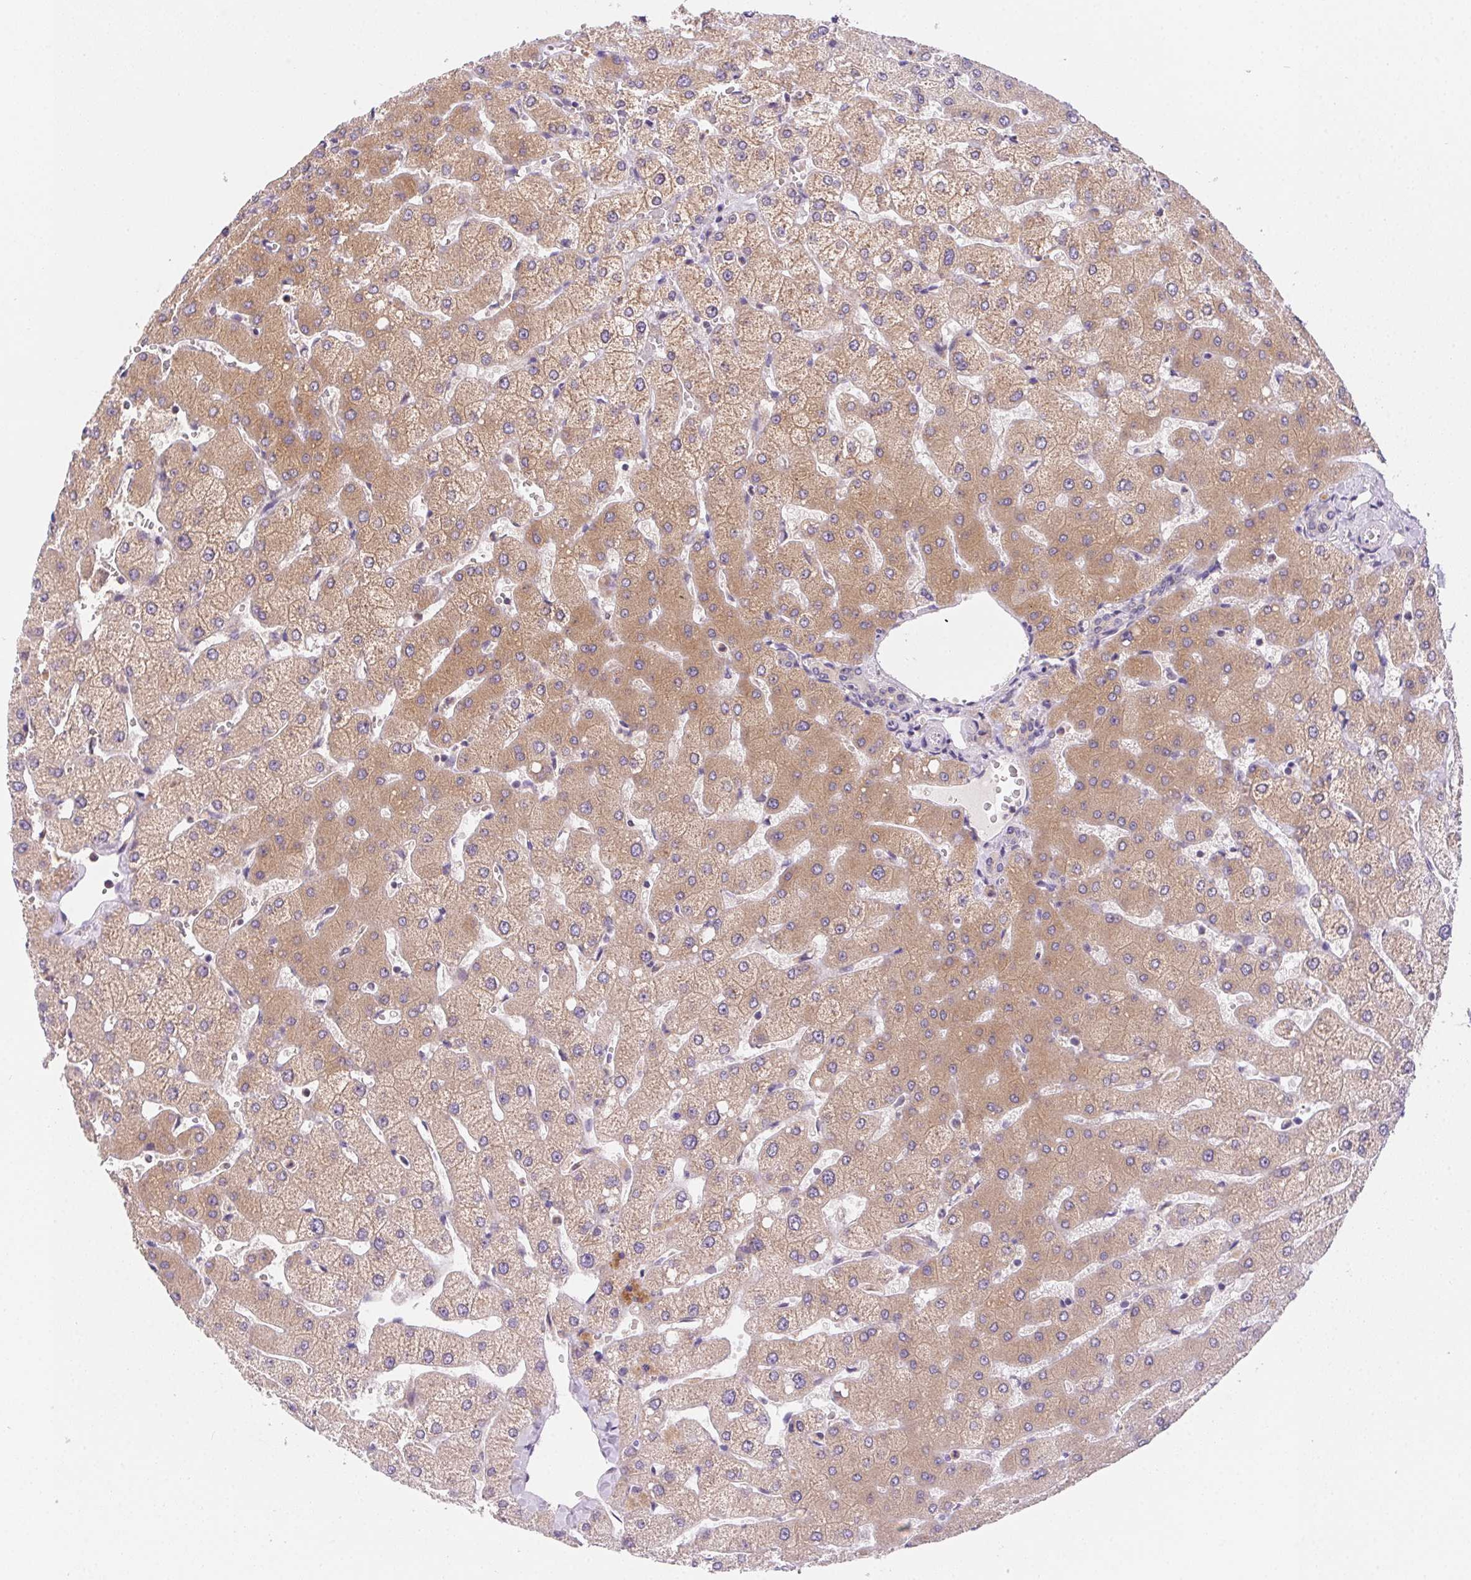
{"staining": {"intensity": "negative", "quantity": "none", "location": "none"}, "tissue": "liver", "cell_type": "Cholangiocytes", "image_type": "normal", "snomed": [{"axis": "morphology", "description": "Normal tissue, NOS"}, {"axis": "topography", "description": "Liver"}], "caption": "IHC of normal human liver shows no expression in cholangiocytes. (DAB (3,3'-diaminobenzidine) immunohistochemistry (IHC) visualized using brightfield microscopy, high magnification).", "gene": "PRKAA1", "patient": {"sex": "female", "age": 54}}